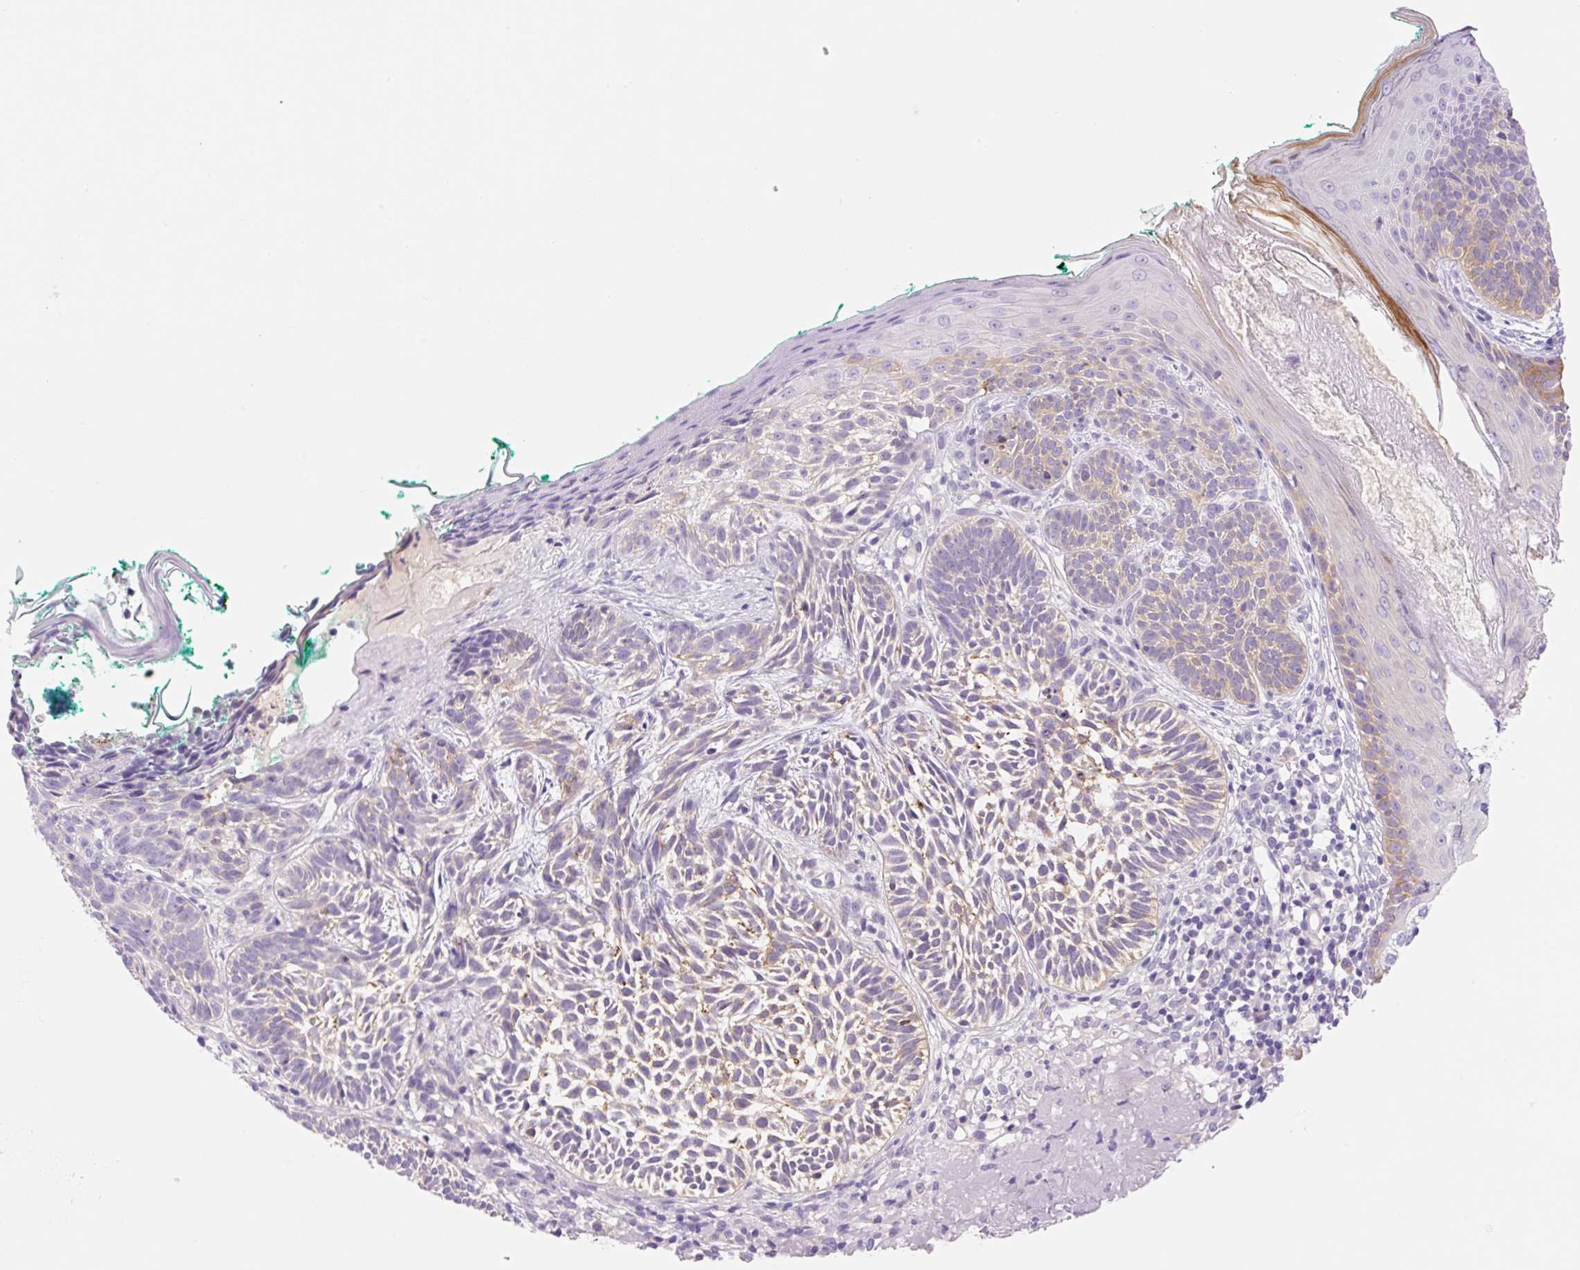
{"staining": {"intensity": "moderate", "quantity": "<25%", "location": "cytoplasmic/membranous"}, "tissue": "skin cancer", "cell_type": "Tumor cells", "image_type": "cancer", "snomed": [{"axis": "morphology", "description": "Basal cell carcinoma"}, {"axis": "topography", "description": "Skin"}], "caption": "This is a histology image of immunohistochemistry (IHC) staining of basal cell carcinoma (skin), which shows moderate staining in the cytoplasmic/membranous of tumor cells.", "gene": "DENND5A", "patient": {"sex": "male", "age": 68}}